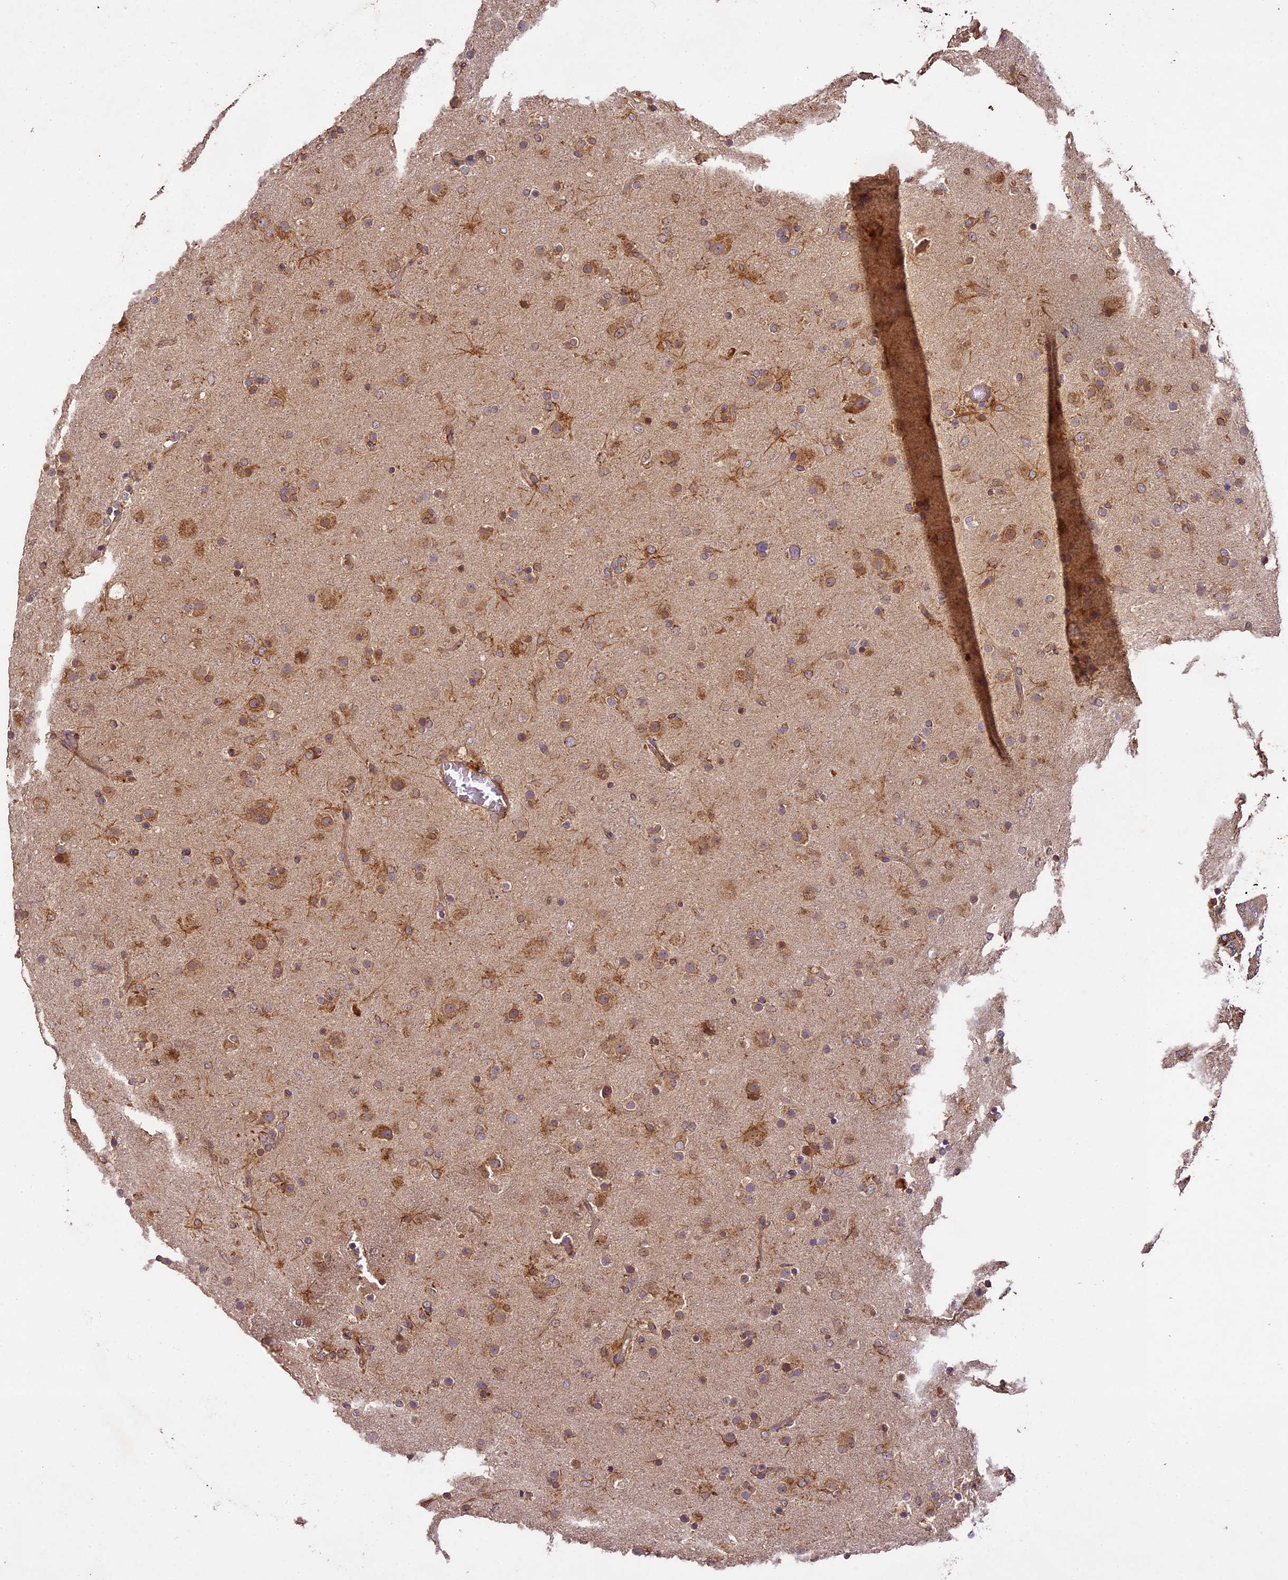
{"staining": {"intensity": "moderate", "quantity": ">75%", "location": "cytoplasmic/membranous"}, "tissue": "glioma", "cell_type": "Tumor cells", "image_type": "cancer", "snomed": [{"axis": "morphology", "description": "Glioma, malignant, Low grade"}, {"axis": "topography", "description": "Brain"}], "caption": "This histopathology image shows low-grade glioma (malignant) stained with IHC to label a protein in brown. The cytoplasmic/membranous of tumor cells show moderate positivity for the protein. Nuclei are counter-stained blue.", "gene": "BRAP", "patient": {"sex": "male", "age": 65}}